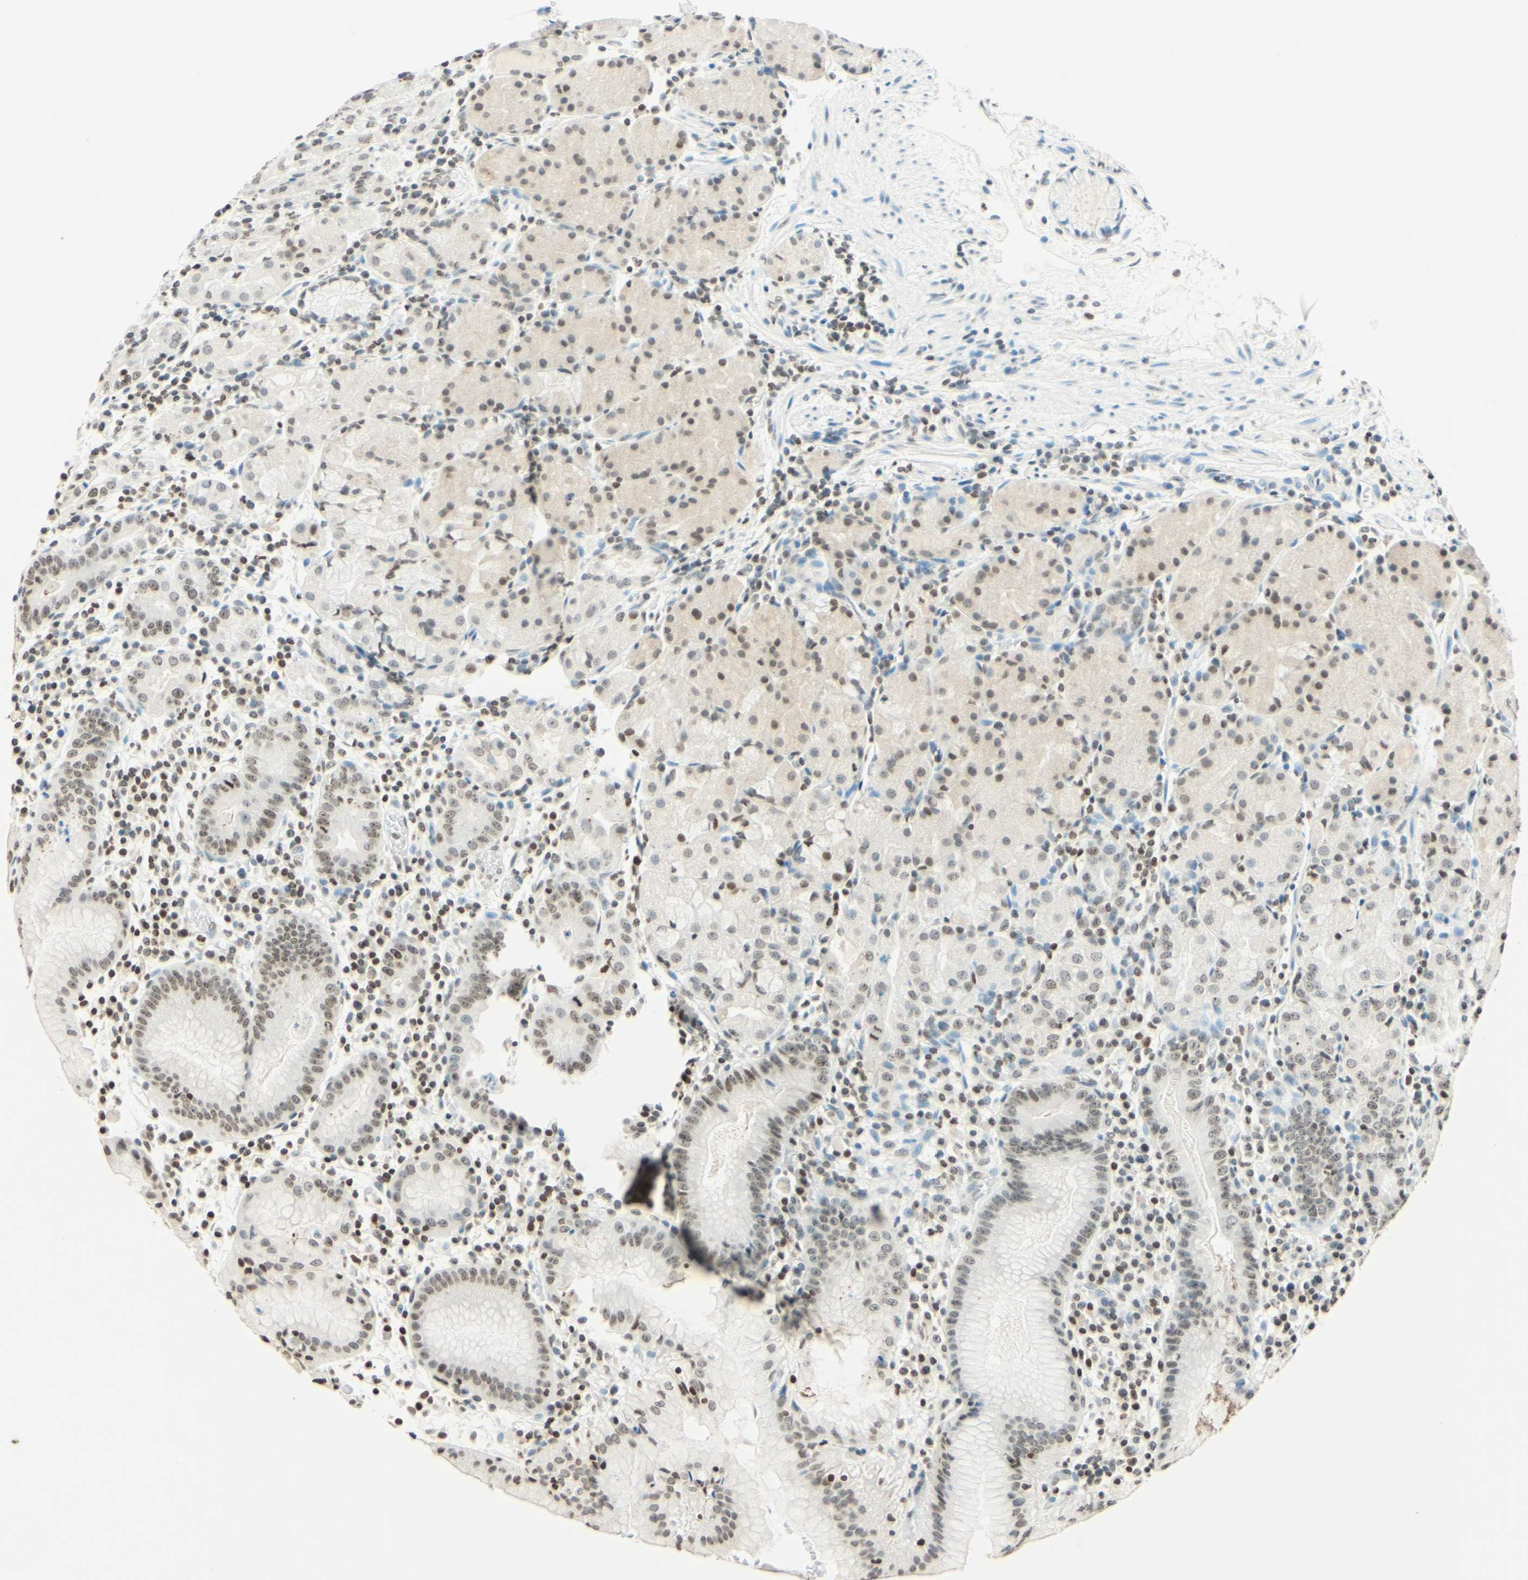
{"staining": {"intensity": "moderate", "quantity": "25%-75%", "location": "nuclear"}, "tissue": "stomach", "cell_type": "Glandular cells", "image_type": "normal", "snomed": [{"axis": "morphology", "description": "Normal tissue, NOS"}, {"axis": "topography", "description": "Stomach"}, {"axis": "topography", "description": "Stomach, lower"}], "caption": "The histopathology image demonstrates immunohistochemical staining of unremarkable stomach. There is moderate nuclear staining is seen in approximately 25%-75% of glandular cells. (IHC, brightfield microscopy, high magnification).", "gene": "MSH2", "patient": {"sex": "female", "age": 75}}